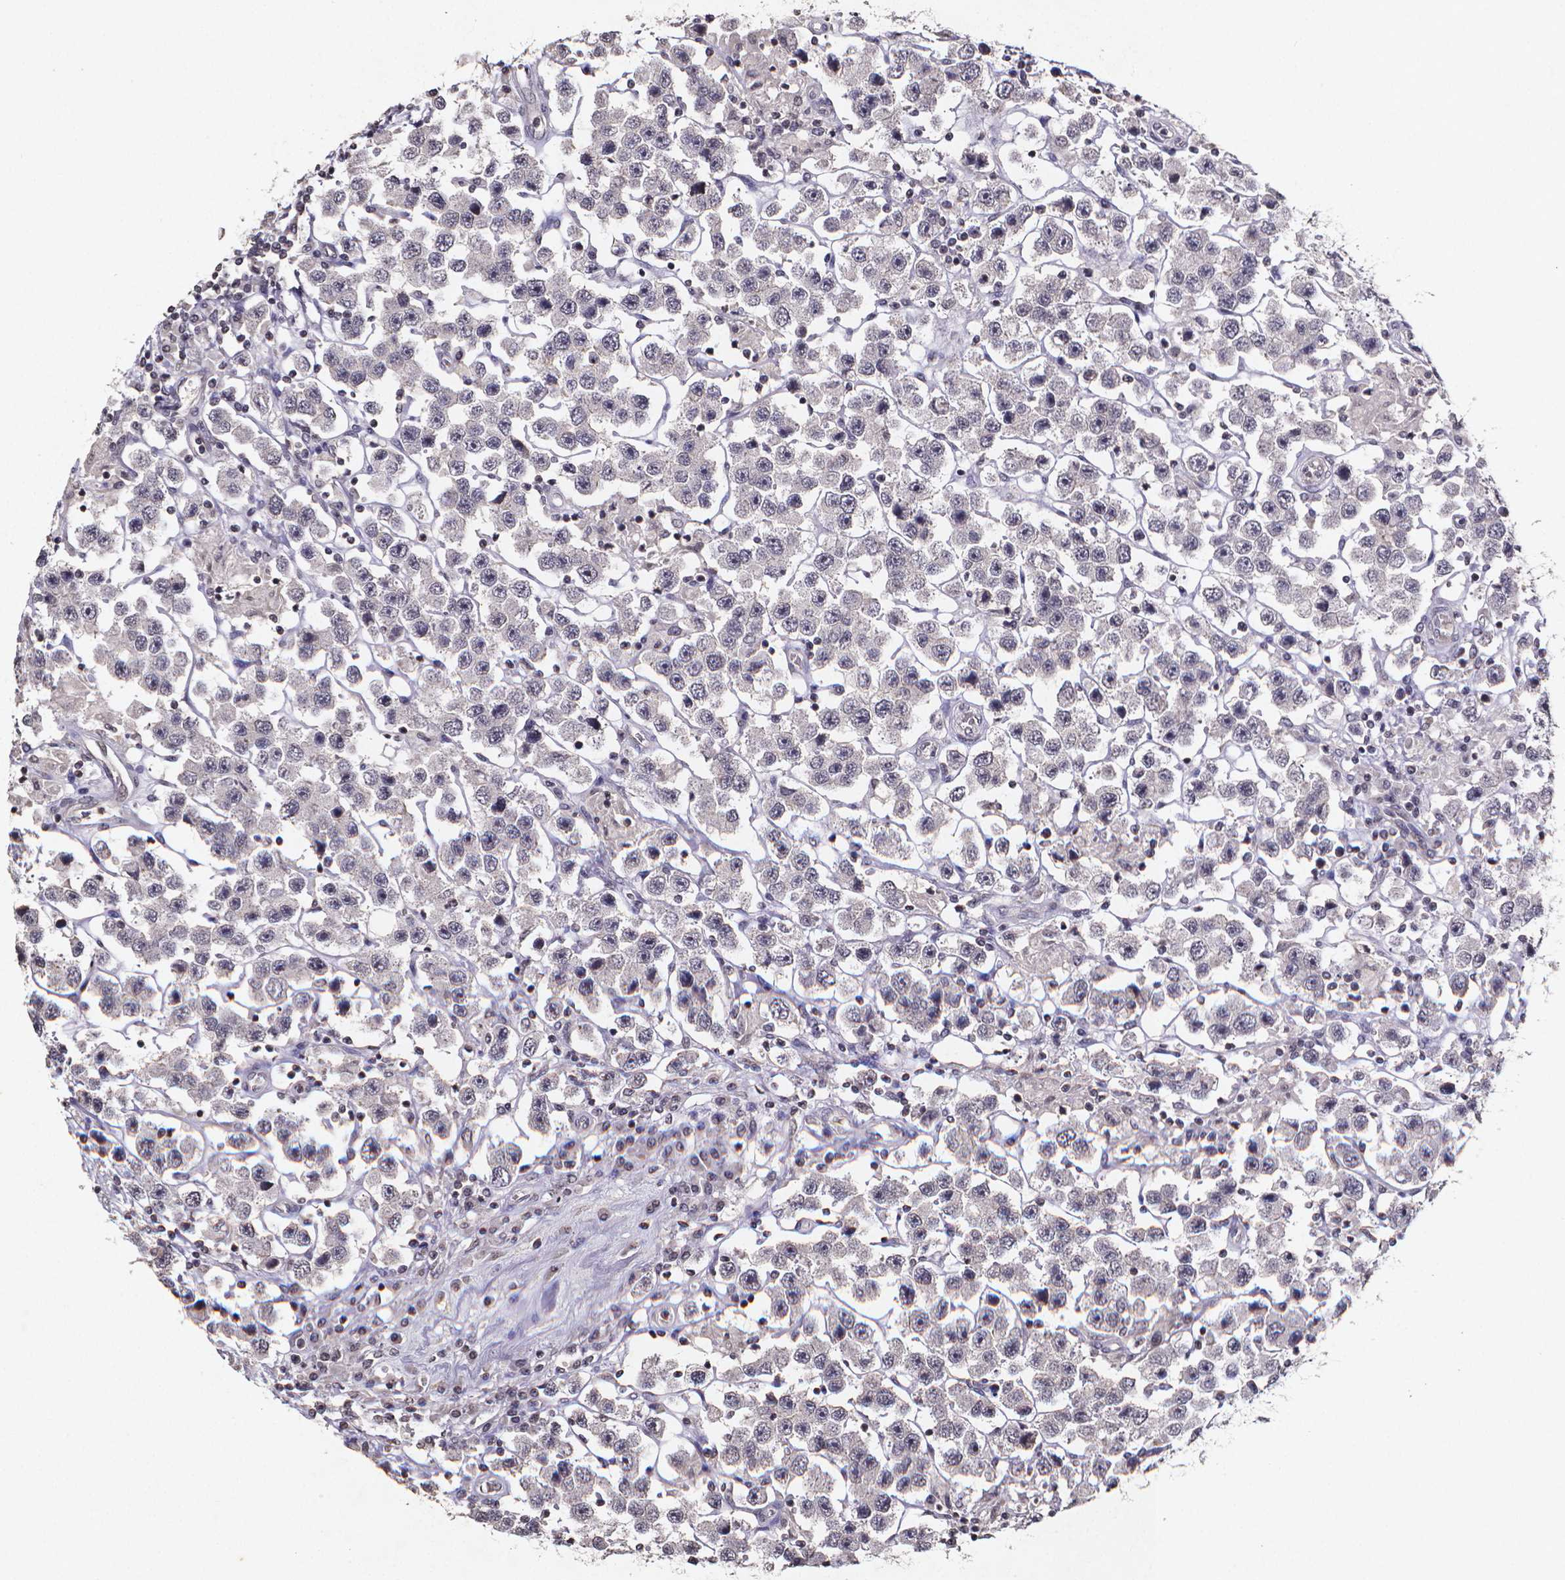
{"staining": {"intensity": "negative", "quantity": "none", "location": "none"}, "tissue": "testis cancer", "cell_type": "Tumor cells", "image_type": "cancer", "snomed": [{"axis": "morphology", "description": "Seminoma, NOS"}, {"axis": "topography", "description": "Testis"}], "caption": "Immunohistochemical staining of human testis cancer (seminoma) demonstrates no significant staining in tumor cells.", "gene": "TP73", "patient": {"sex": "male", "age": 45}}